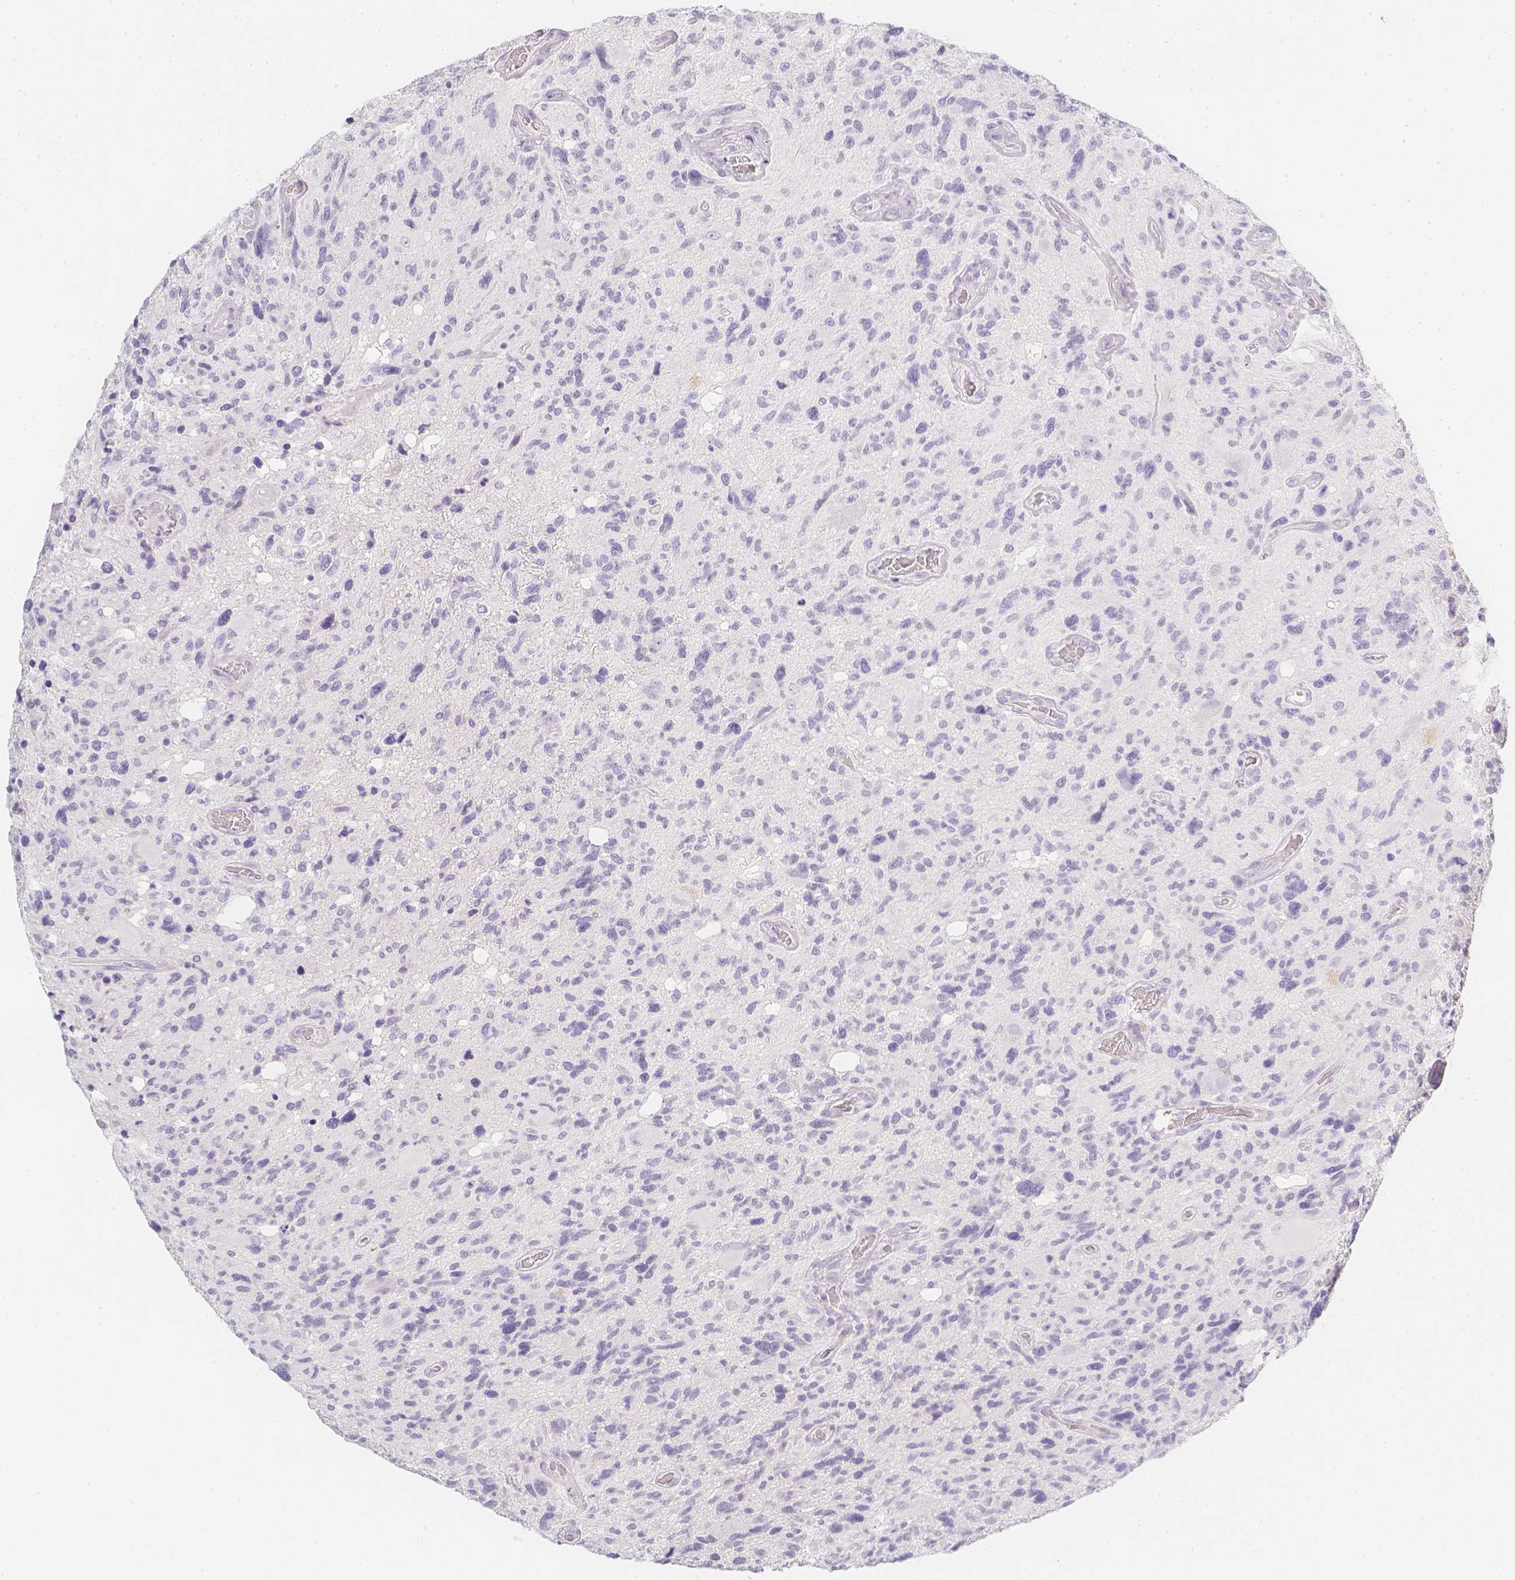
{"staining": {"intensity": "negative", "quantity": "none", "location": "none"}, "tissue": "glioma", "cell_type": "Tumor cells", "image_type": "cancer", "snomed": [{"axis": "morphology", "description": "Glioma, malignant, High grade"}, {"axis": "topography", "description": "Brain"}], "caption": "Protein analysis of malignant glioma (high-grade) demonstrates no significant expression in tumor cells. Brightfield microscopy of immunohistochemistry stained with DAB (brown) and hematoxylin (blue), captured at high magnification.", "gene": "SLC18A1", "patient": {"sex": "male", "age": 49}}